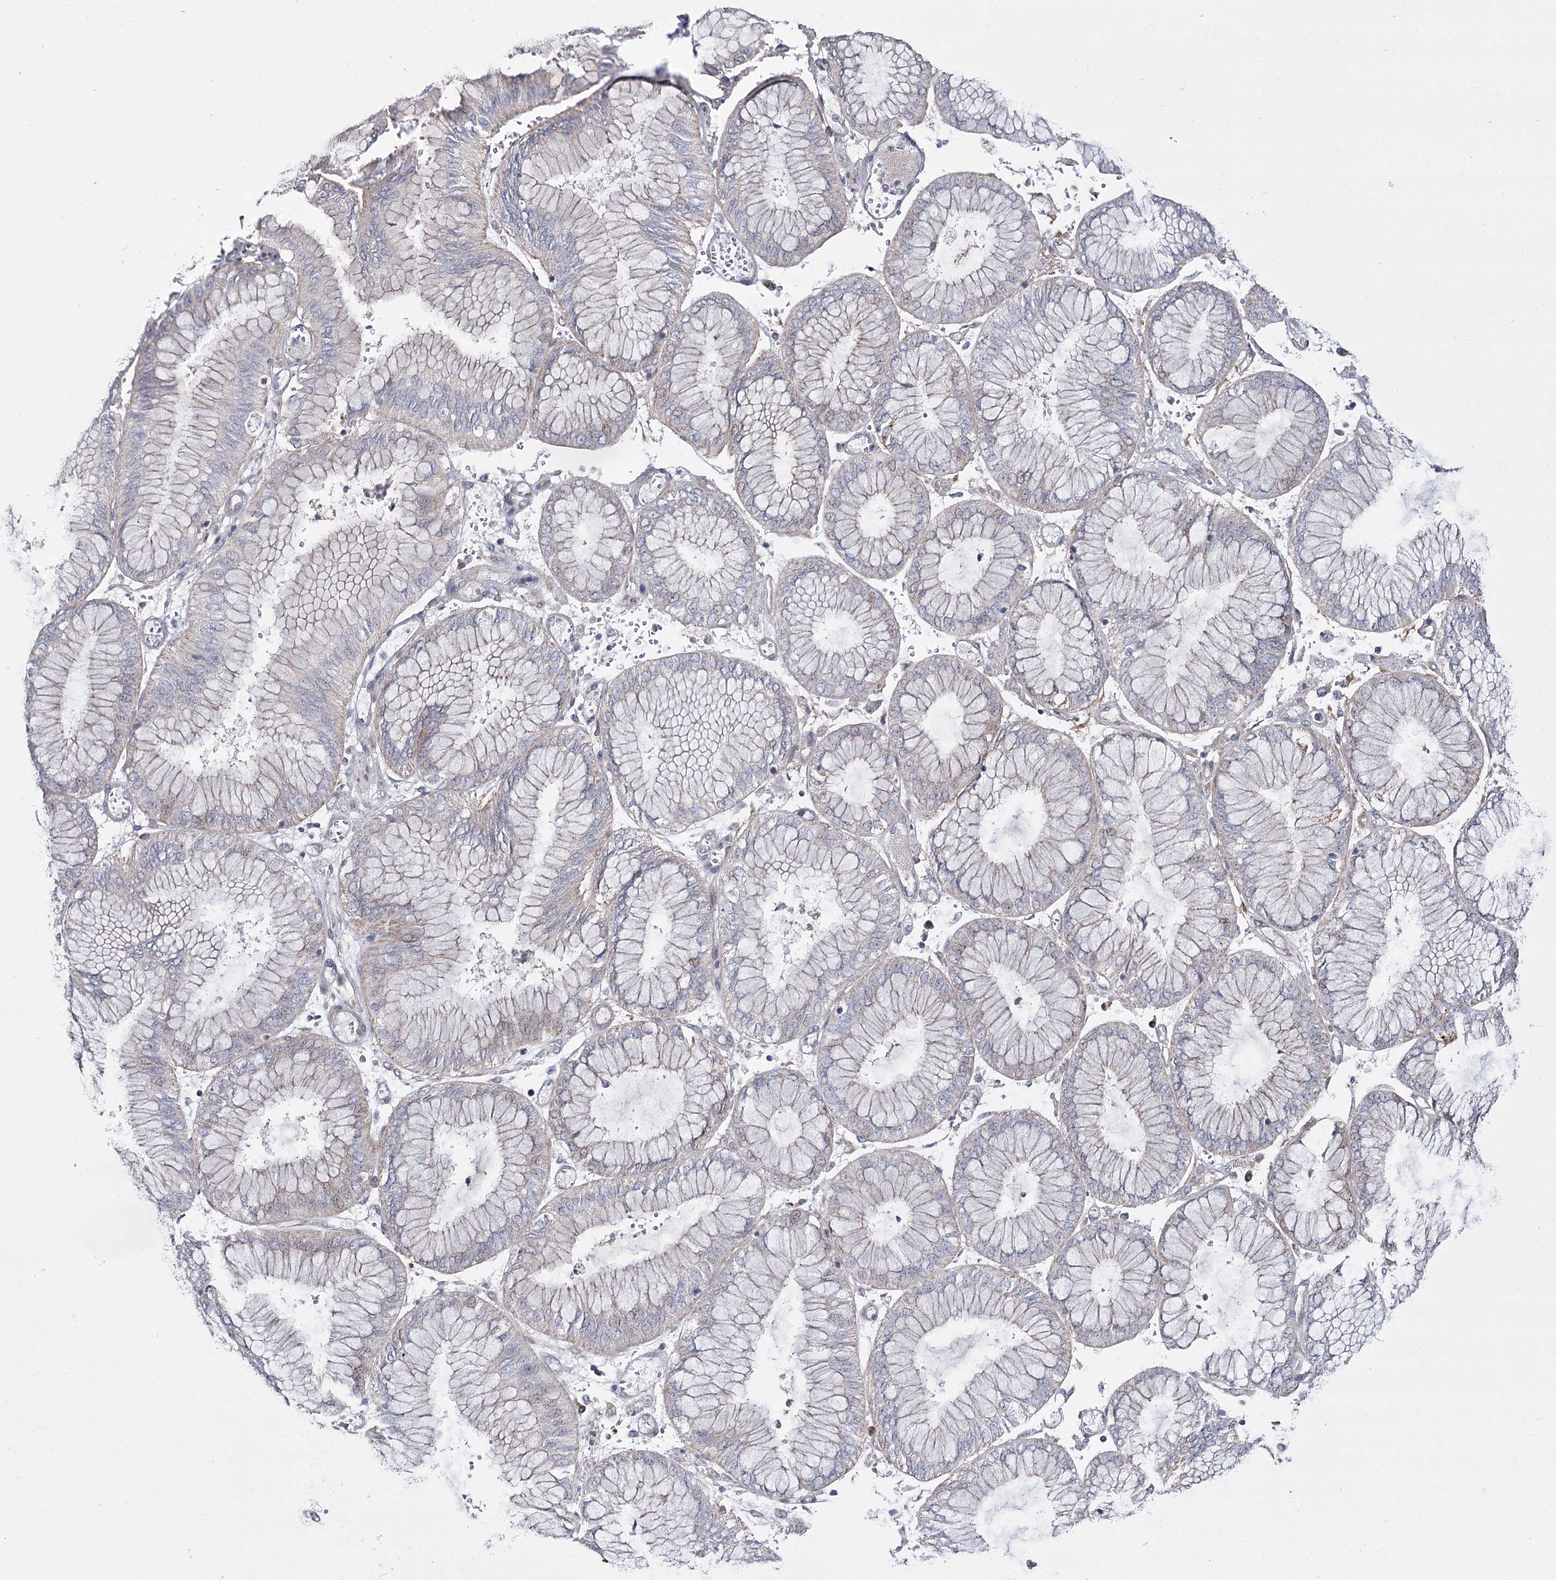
{"staining": {"intensity": "negative", "quantity": "none", "location": "none"}, "tissue": "stomach cancer", "cell_type": "Tumor cells", "image_type": "cancer", "snomed": [{"axis": "morphology", "description": "Adenocarcinoma, NOS"}, {"axis": "topography", "description": "Stomach"}], "caption": "There is no significant positivity in tumor cells of stomach adenocarcinoma.", "gene": "NADK2", "patient": {"sex": "male", "age": 76}}